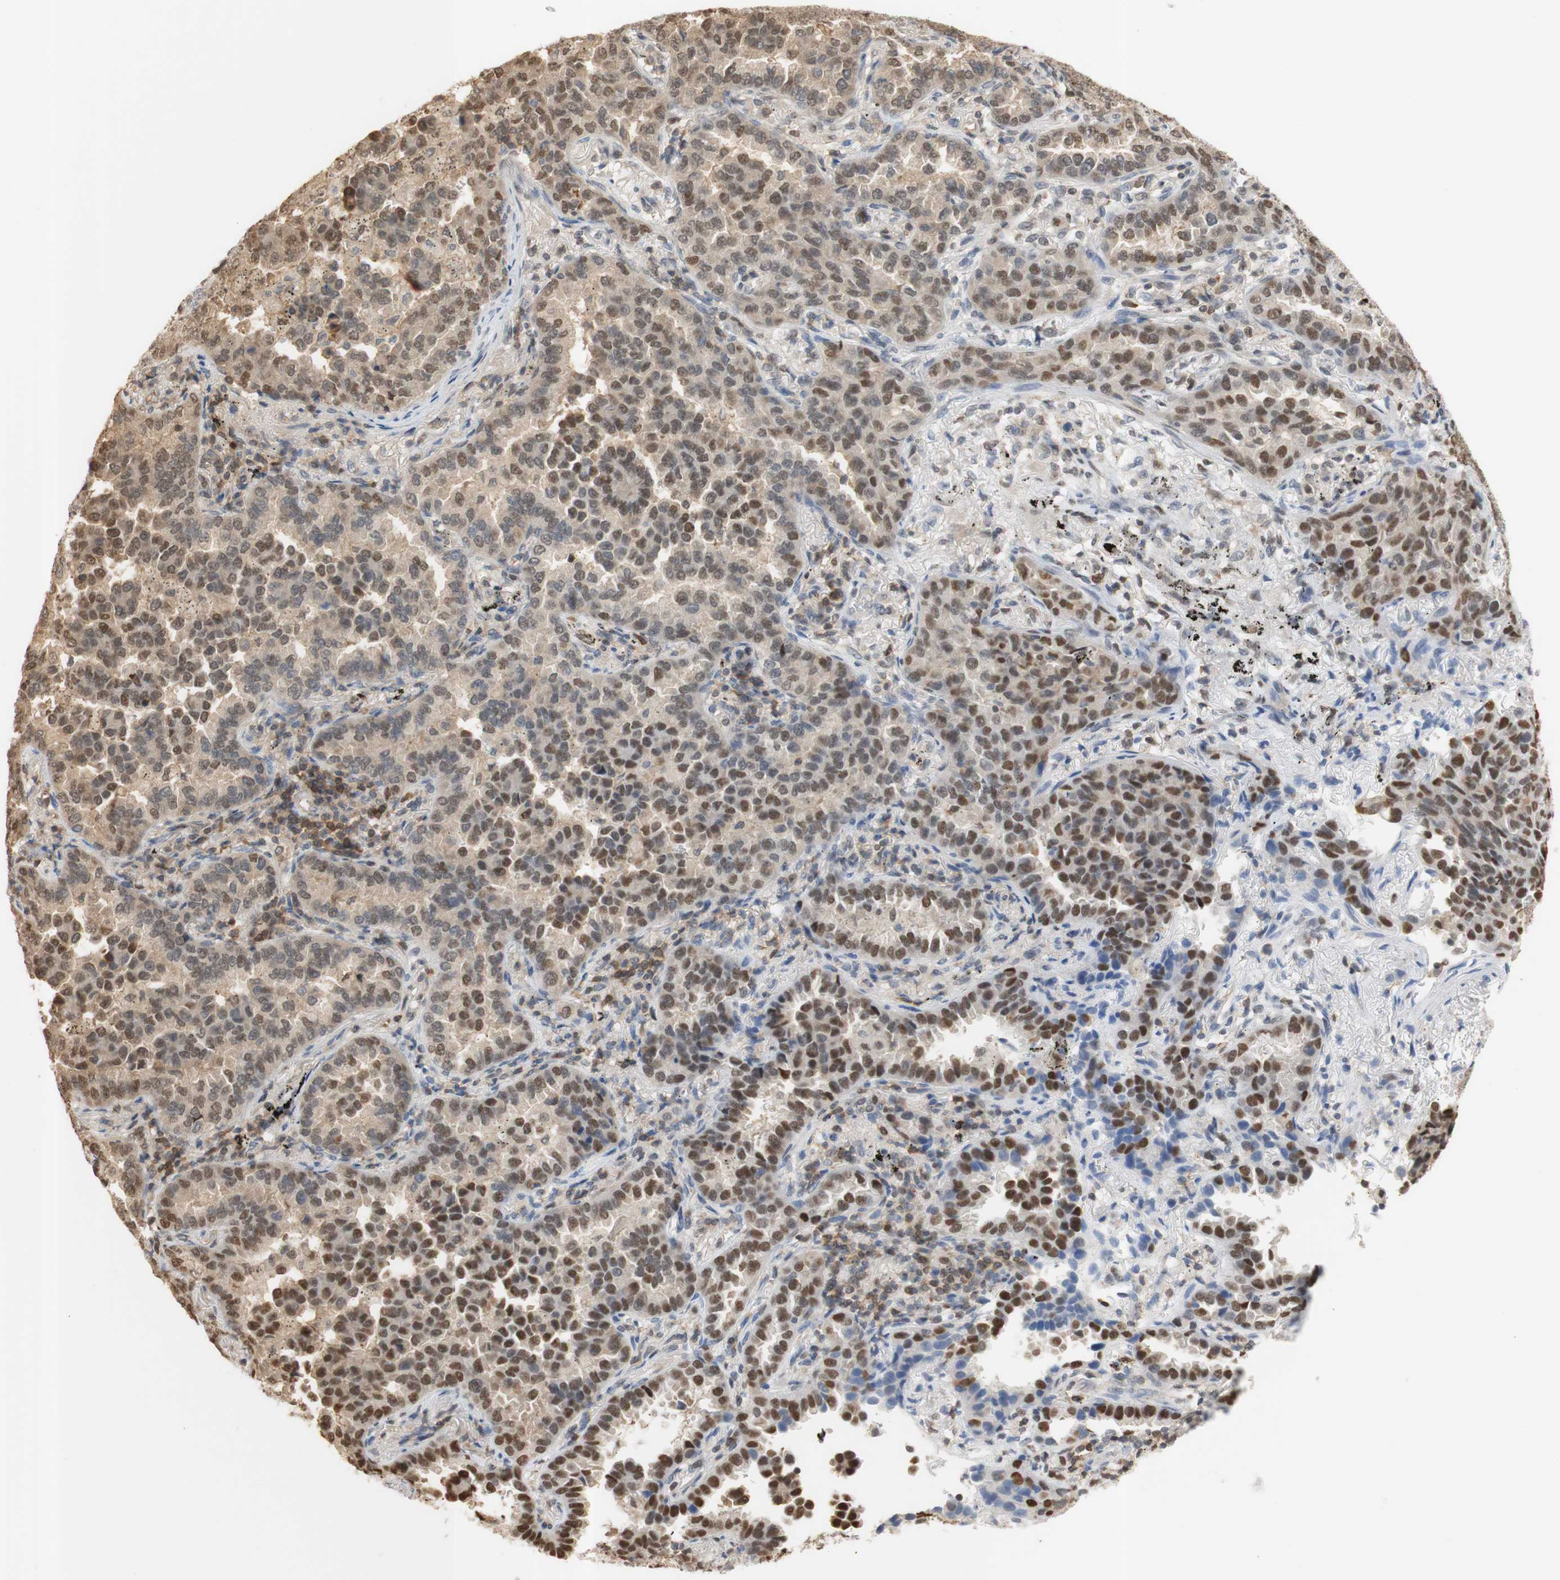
{"staining": {"intensity": "moderate", "quantity": ">75%", "location": "cytoplasmic/membranous,nuclear"}, "tissue": "lung cancer", "cell_type": "Tumor cells", "image_type": "cancer", "snomed": [{"axis": "morphology", "description": "Normal tissue, NOS"}, {"axis": "morphology", "description": "Adenocarcinoma, NOS"}, {"axis": "topography", "description": "Lung"}], "caption": "A brown stain shows moderate cytoplasmic/membranous and nuclear expression of a protein in lung cancer tumor cells.", "gene": "NAP1L4", "patient": {"sex": "male", "age": 59}}